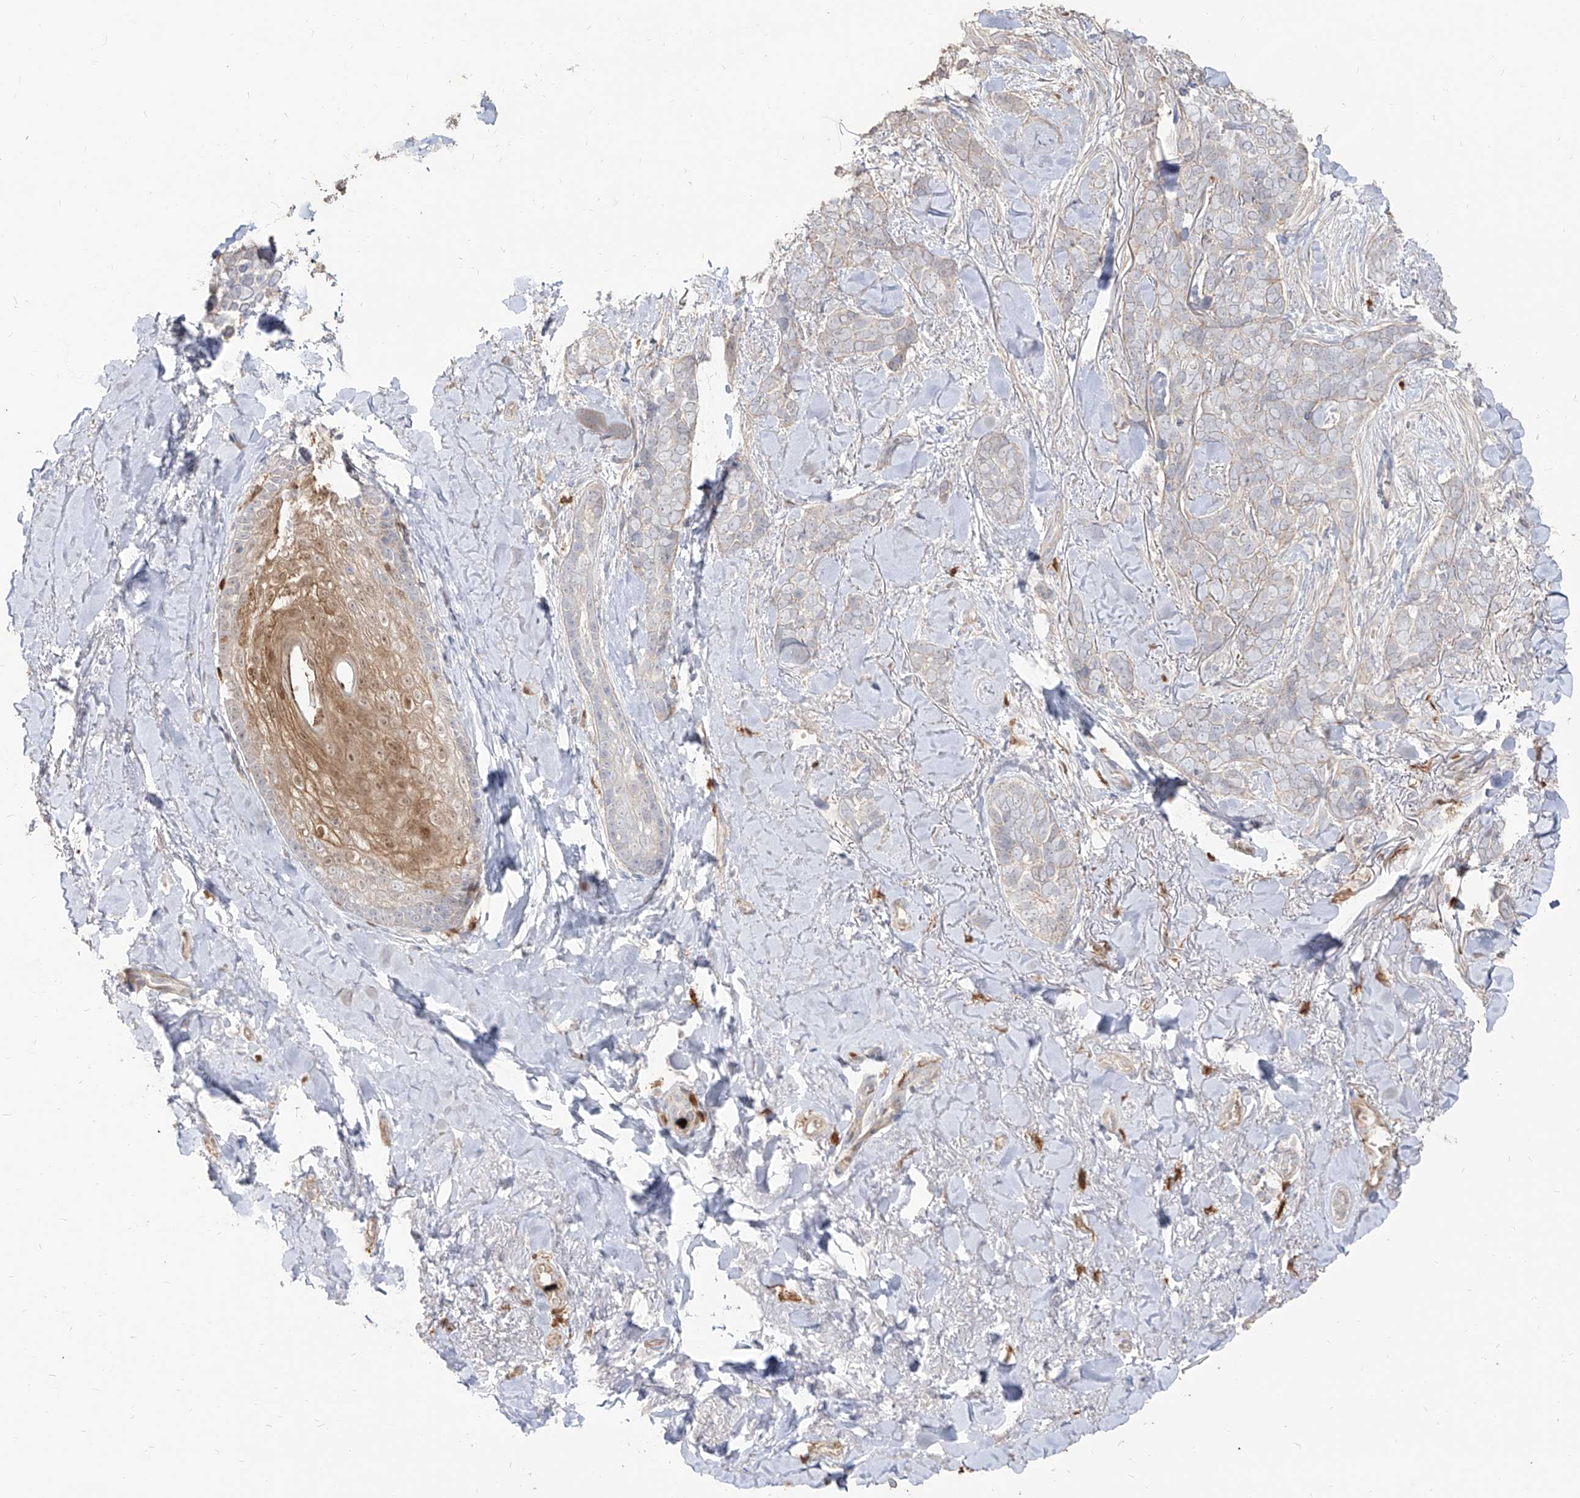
{"staining": {"intensity": "negative", "quantity": "none", "location": "none"}, "tissue": "skin cancer", "cell_type": "Tumor cells", "image_type": "cancer", "snomed": [{"axis": "morphology", "description": "Basal cell carcinoma"}, {"axis": "topography", "description": "Skin"}], "caption": "Immunohistochemistry (IHC) image of neoplastic tissue: skin cancer (basal cell carcinoma) stained with DAB (3,3'-diaminobenzidine) demonstrates no significant protein staining in tumor cells.", "gene": "ZNF227", "patient": {"sex": "female", "age": 82}}